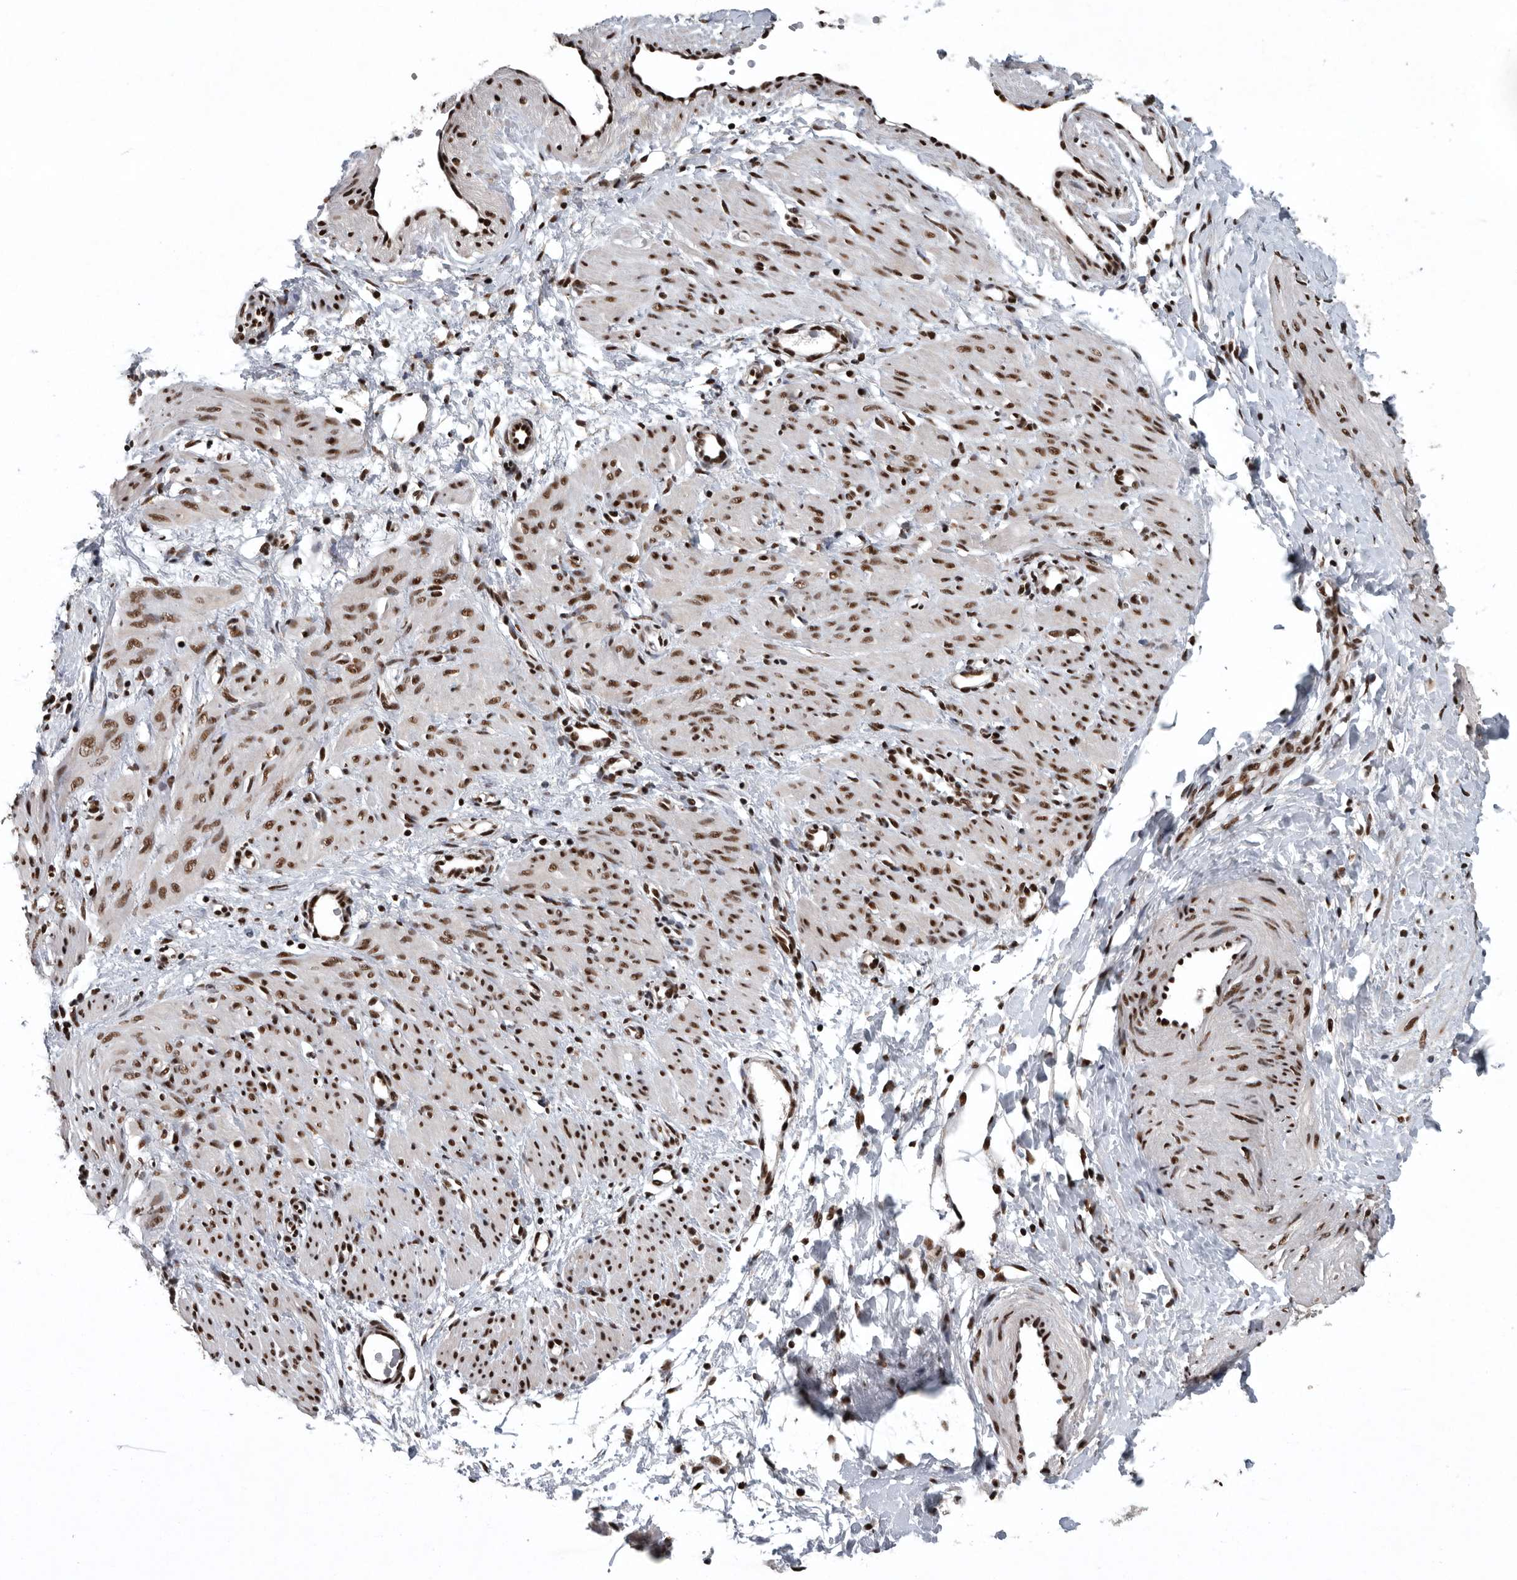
{"staining": {"intensity": "strong", "quantity": ">75%", "location": "nuclear"}, "tissue": "smooth muscle", "cell_type": "Smooth muscle cells", "image_type": "normal", "snomed": [{"axis": "morphology", "description": "Normal tissue, NOS"}, {"axis": "topography", "description": "Endometrium"}], "caption": "Smooth muscle stained for a protein (brown) displays strong nuclear positive staining in approximately >75% of smooth muscle cells.", "gene": "SENP7", "patient": {"sex": "female", "age": 33}}